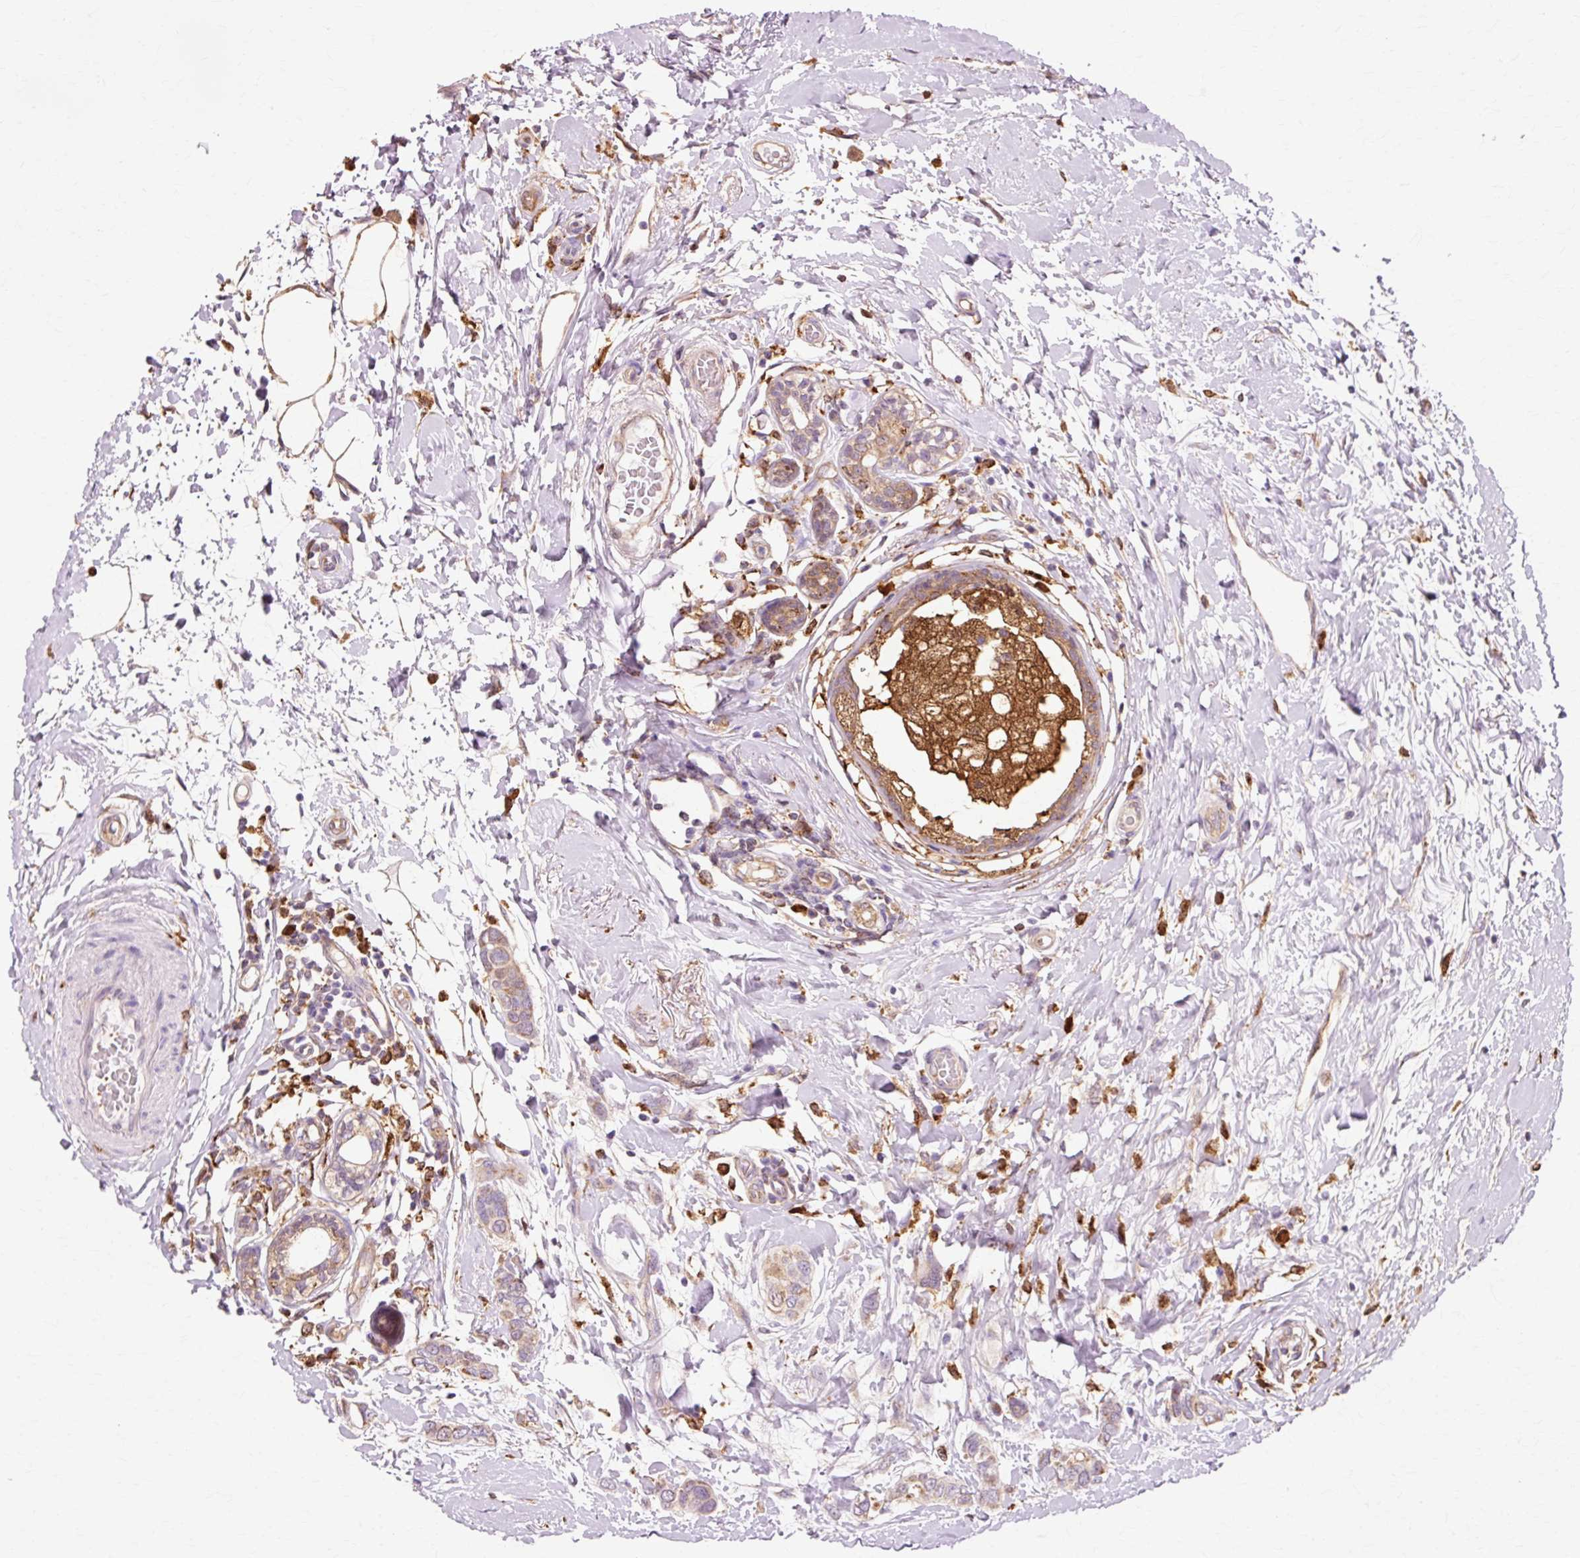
{"staining": {"intensity": "weak", "quantity": ">75%", "location": "cytoplasmic/membranous"}, "tissue": "breast cancer", "cell_type": "Tumor cells", "image_type": "cancer", "snomed": [{"axis": "morphology", "description": "Lobular carcinoma"}, {"axis": "topography", "description": "Breast"}], "caption": "IHC (DAB) staining of breast lobular carcinoma reveals weak cytoplasmic/membranous protein expression in approximately >75% of tumor cells. (Stains: DAB in brown, nuclei in blue, Microscopy: brightfield microscopy at high magnification).", "gene": "GPX1", "patient": {"sex": "female", "age": 51}}